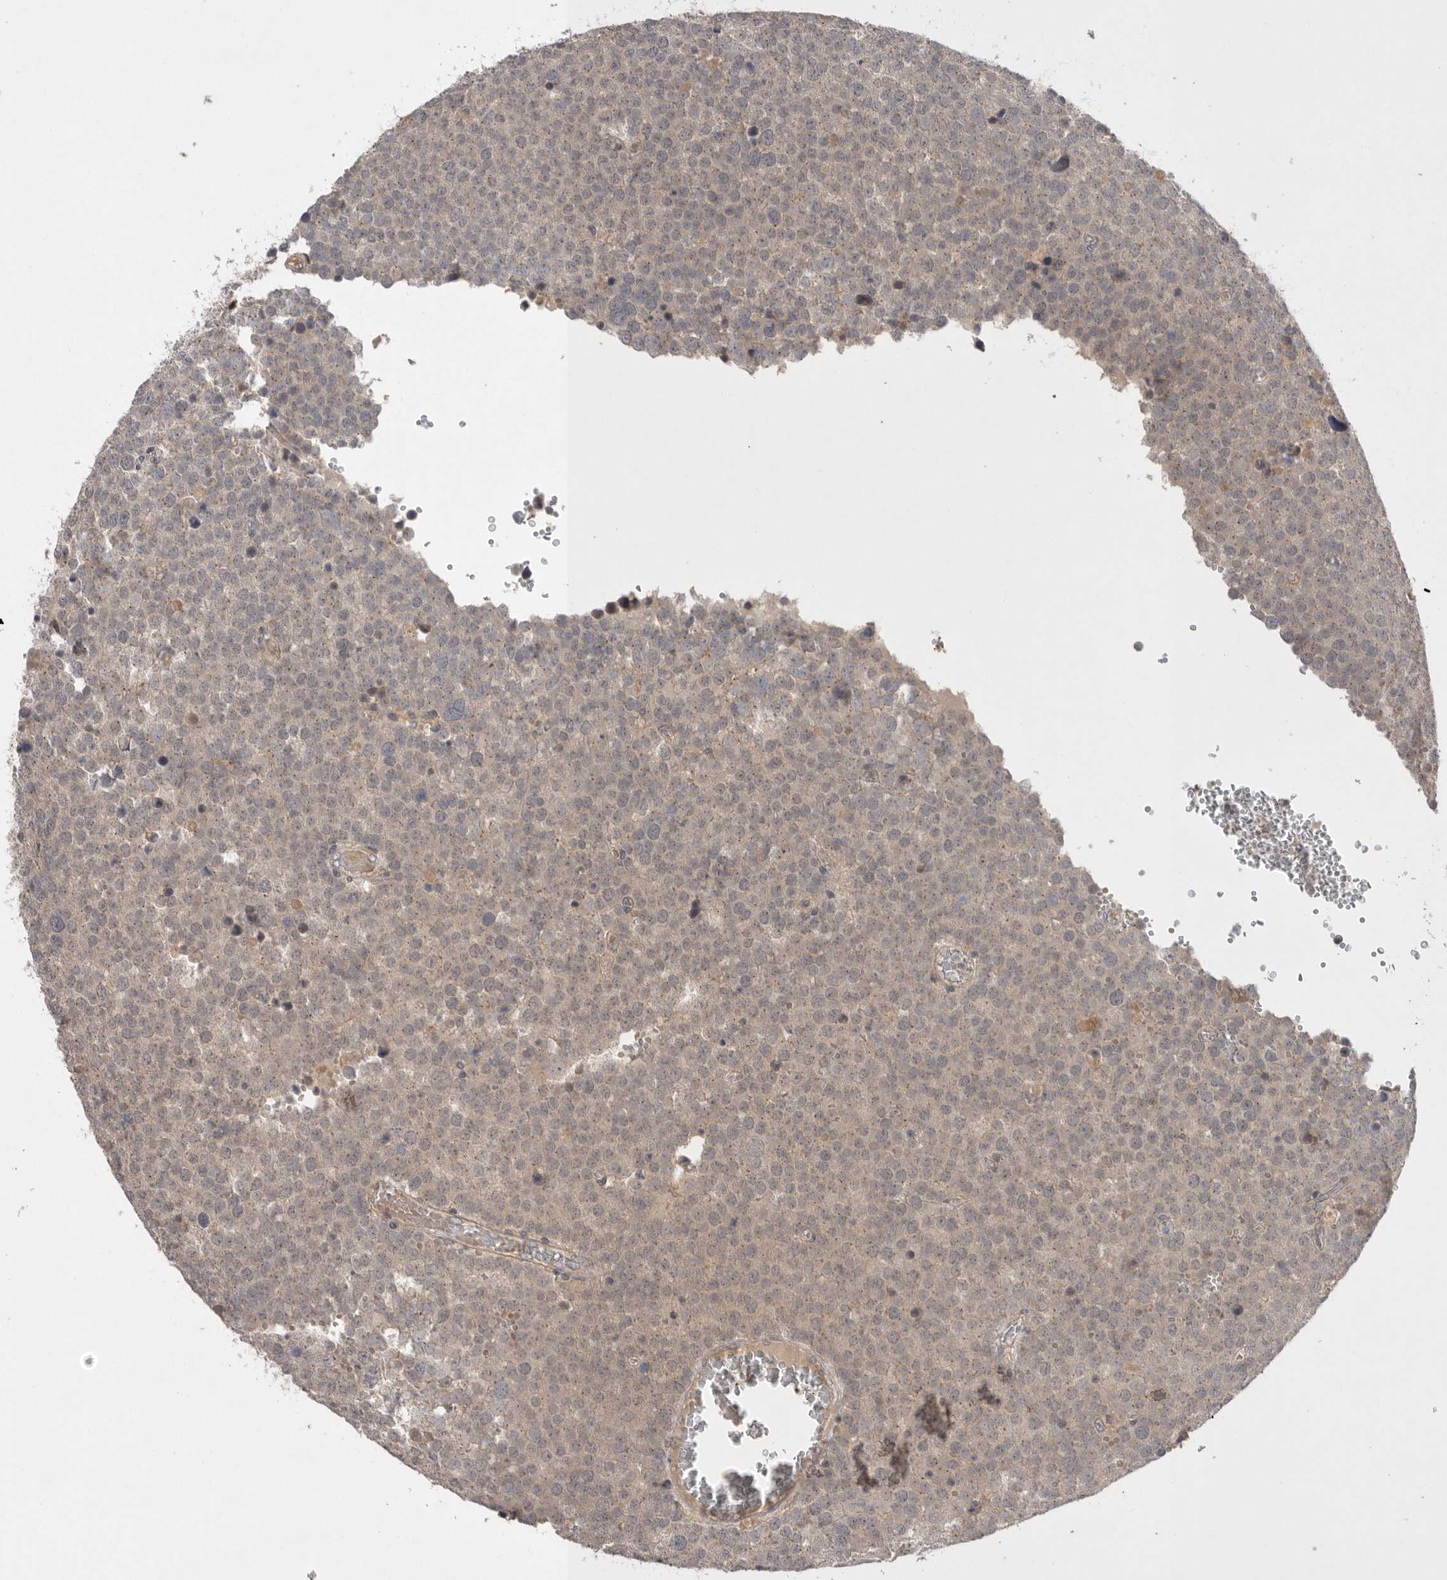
{"staining": {"intensity": "weak", "quantity": "25%-75%", "location": "cytoplasmic/membranous"}, "tissue": "testis cancer", "cell_type": "Tumor cells", "image_type": "cancer", "snomed": [{"axis": "morphology", "description": "Seminoma, NOS"}, {"axis": "topography", "description": "Testis"}], "caption": "DAB immunohistochemical staining of human testis seminoma shows weak cytoplasmic/membranous protein staining in approximately 25%-75% of tumor cells. The staining was performed using DAB to visualize the protein expression in brown, while the nuclei were stained in blue with hematoxylin (Magnification: 20x).", "gene": "NRCAM", "patient": {"sex": "male", "age": 71}}